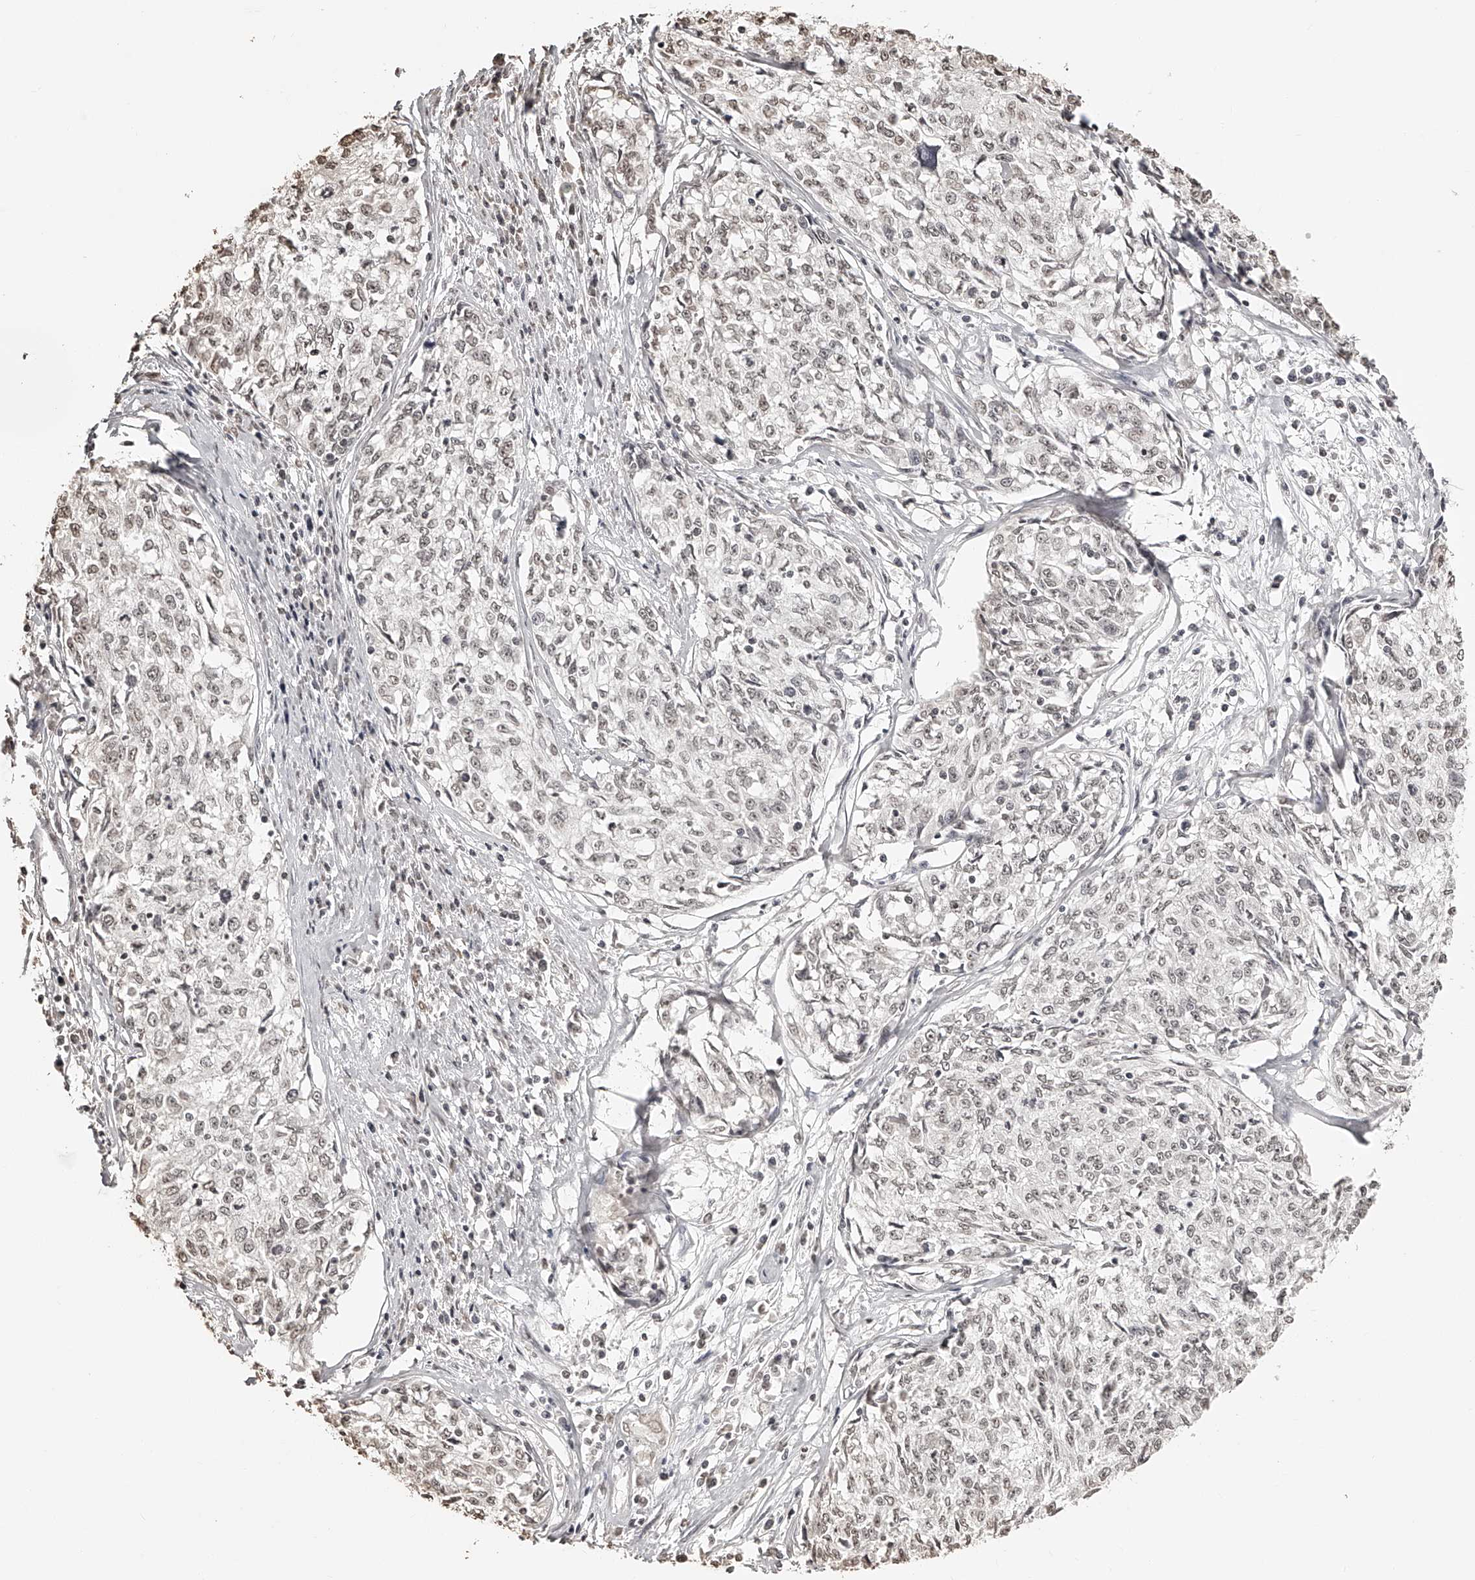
{"staining": {"intensity": "weak", "quantity": ">75%", "location": "nuclear"}, "tissue": "cervical cancer", "cell_type": "Tumor cells", "image_type": "cancer", "snomed": [{"axis": "morphology", "description": "Squamous cell carcinoma, NOS"}, {"axis": "topography", "description": "Cervix"}], "caption": "The immunohistochemical stain highlights weak nuclear staining in tumor cells of cervical cancer (squamous cell carcinoma) tissue. The staining was performed using DAB (3,3'-diaminobenzidine), with brown indicating positive protein expression. Nuclei are stained blue with hematoxylin.", "gene": "ZNF503", "patient": {"sex": "female", "age": 57}}